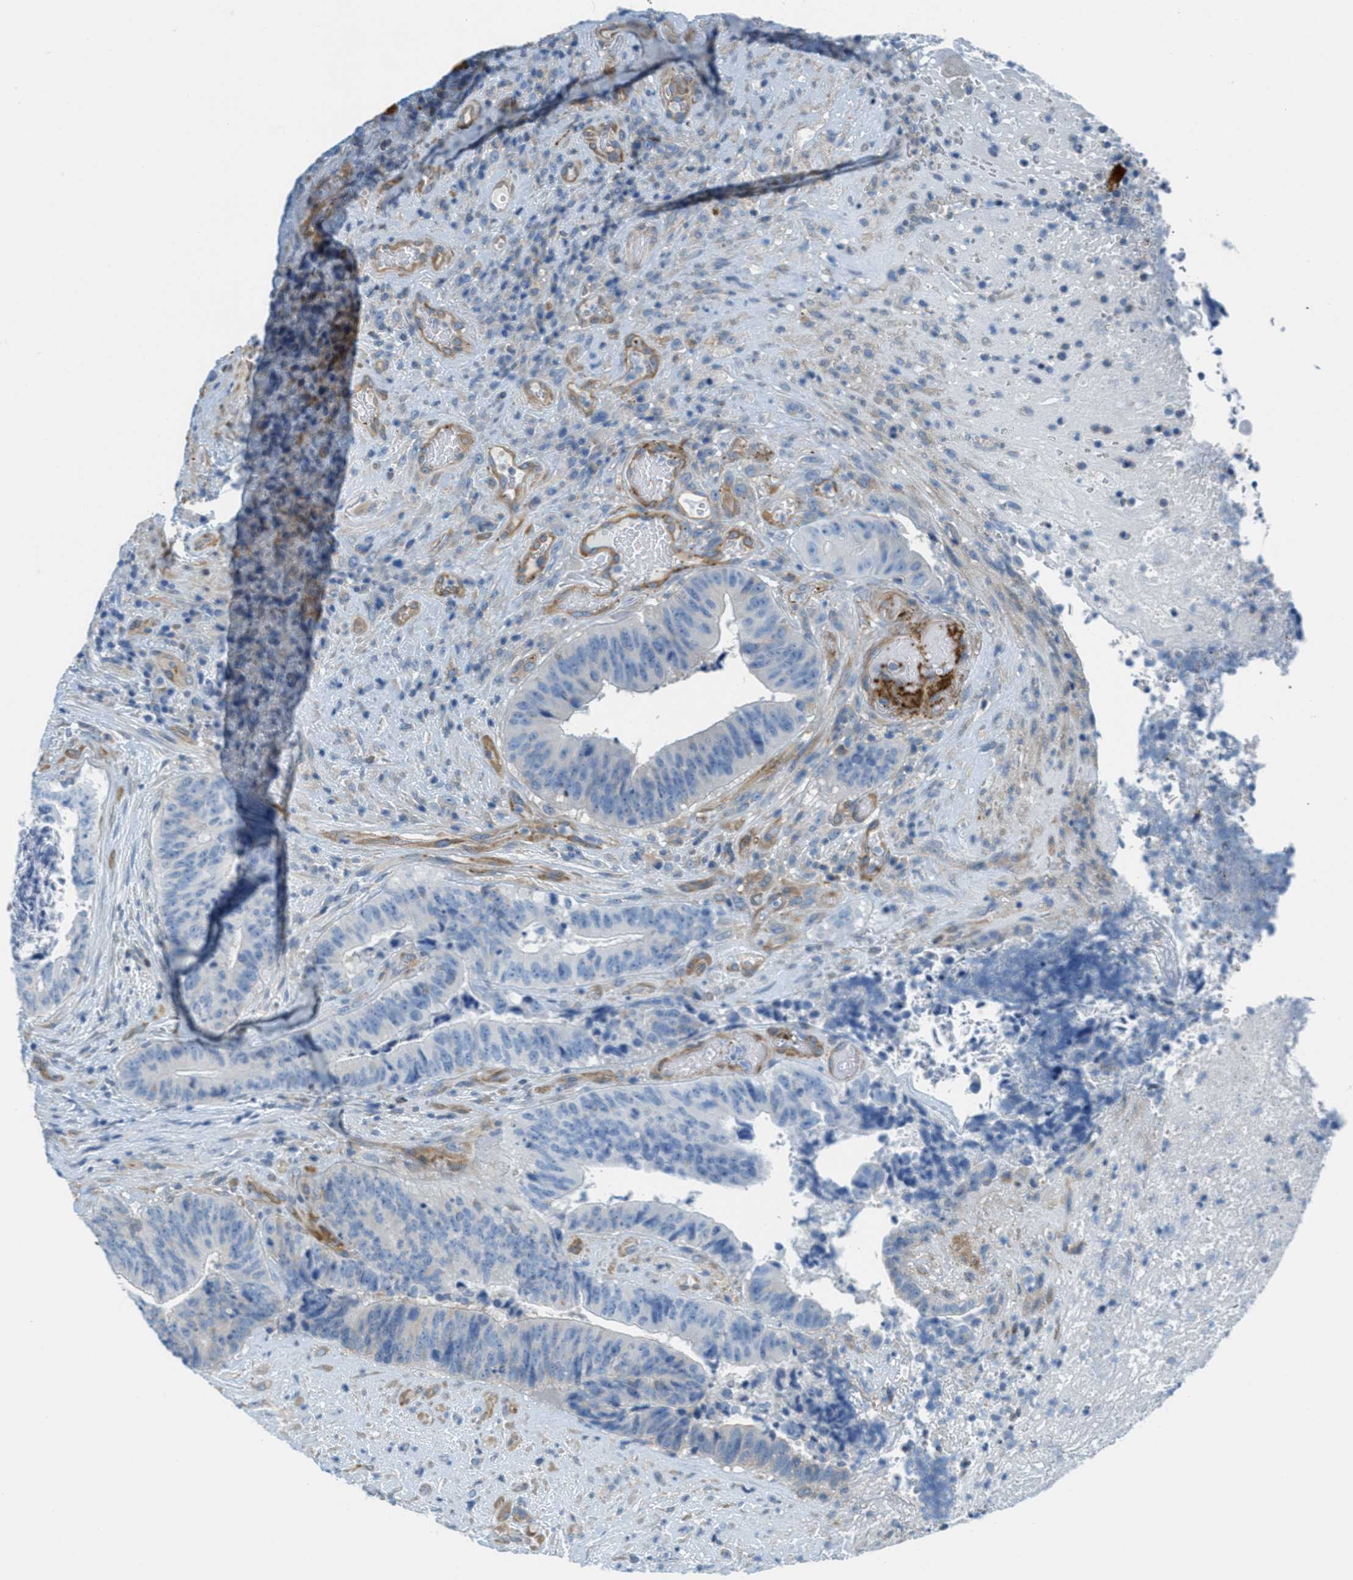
{"staining": {"intensity": "weak", "quantity": "<25%", "location": "cytoplasmic/membranous"}, "tissue": "colorectal cancer", "cell_type": "Tumor cells", "image_type": "cancer", "snomed": [{"axis": "morphology", "description": "Adenocarcinoma, NOS"}, {"axis": "topography", "description": "Rectum"}], "caption": "Immunohistochemical staining of human colorectal adenocarcinoma shows no significant expression in tumor cells. (DAB (3,3'-diaminobenzidine) immunohistochemistry (IHC) with hematoxylin counter stain).", "gene": "MAPRE2", "patient": {"sex": "male", "age": 72}}